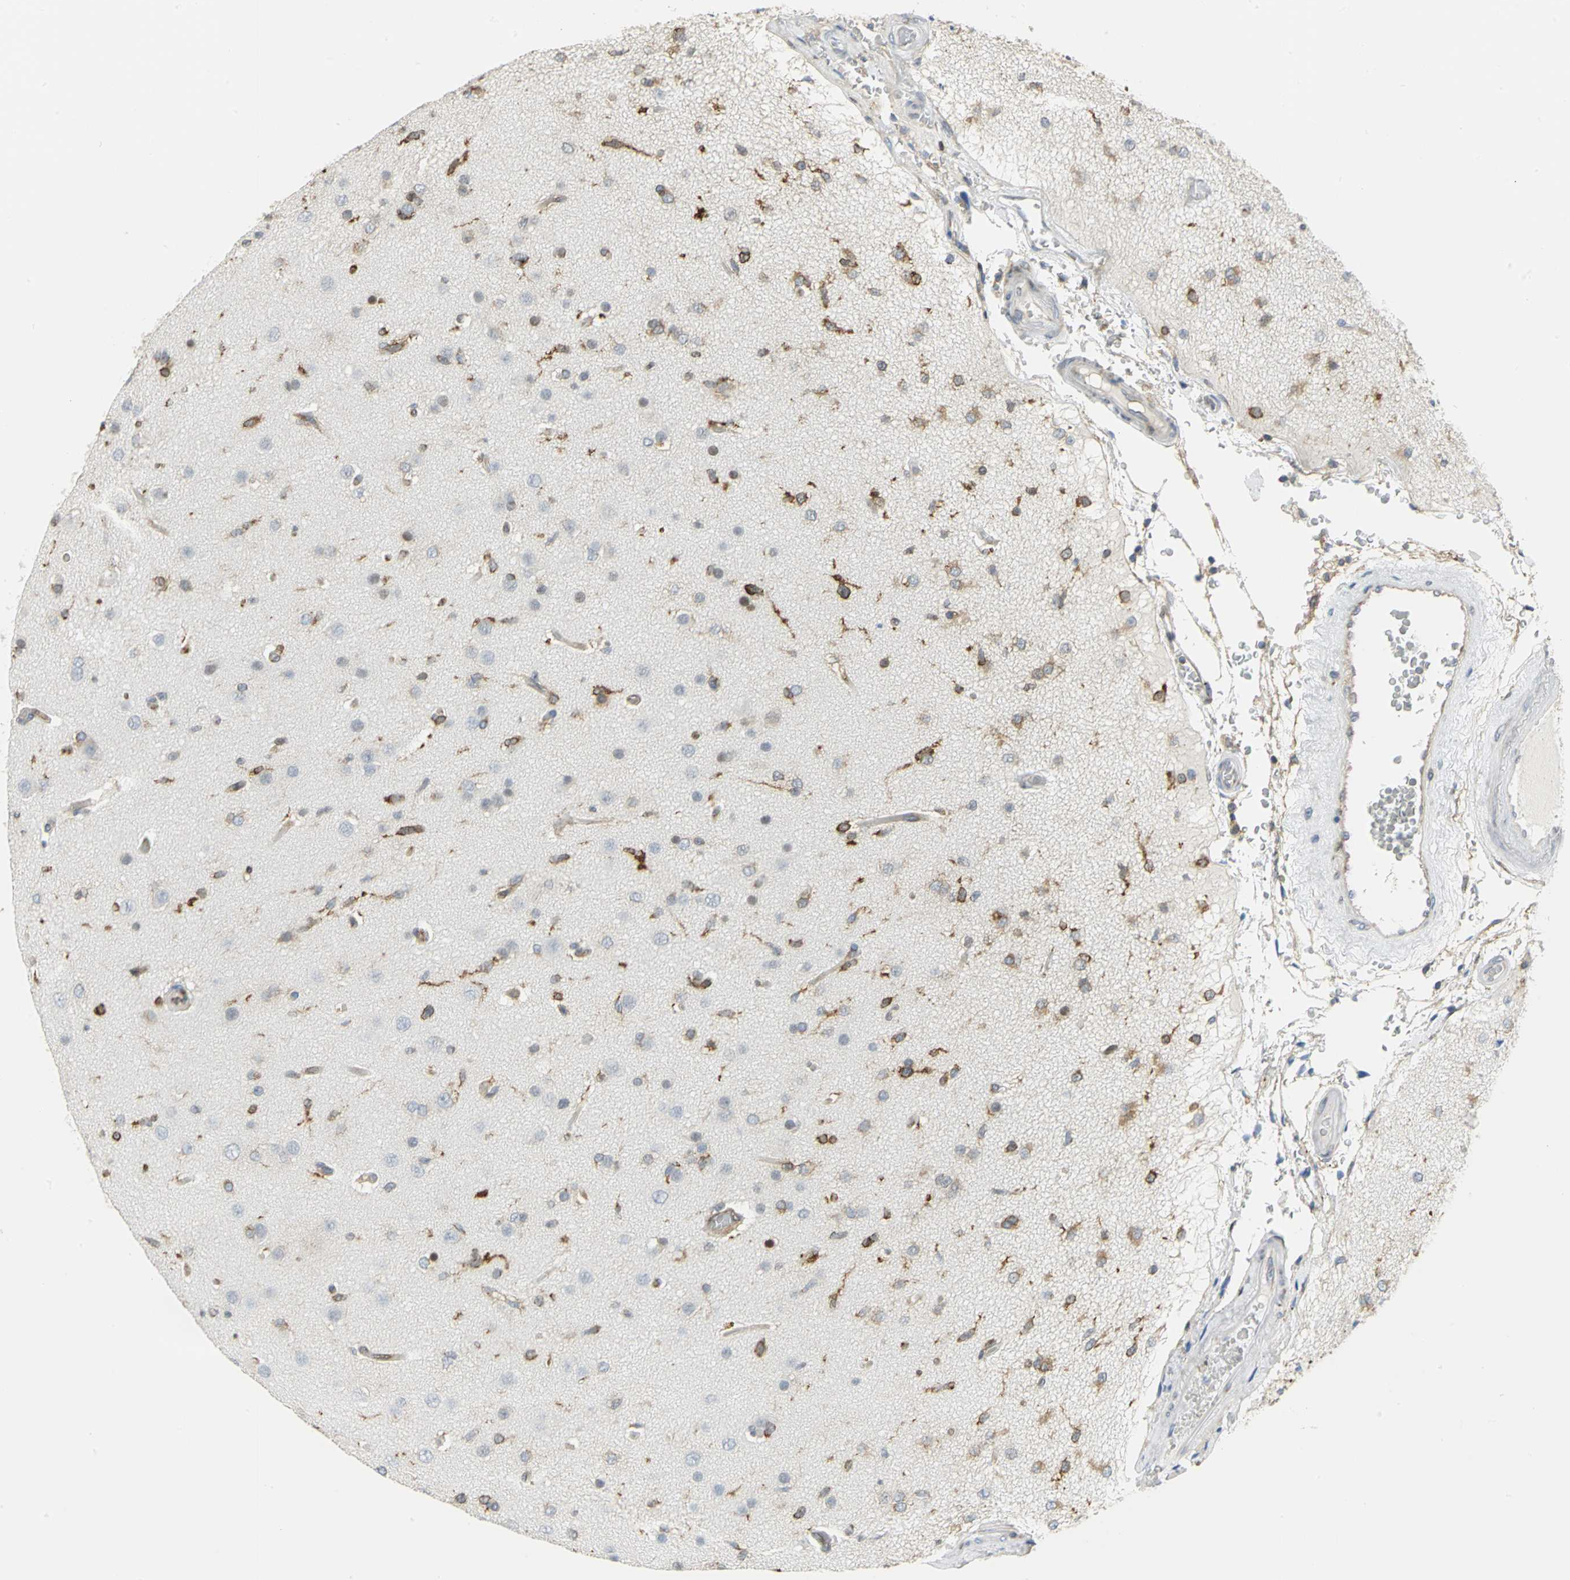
{"staining": {"intensity": "moderate", "quantity": "<25%", "location": "cytoplasmic/membranous"}, "tissue": "glioma", "cell_type": "Tumor cells", "image_type": "cancer", "snomed": [{"axis": "morphology", "description": "Glioma, malignant, High grade"}, {"axis": "topography", "description": "Brain"}], "caption": "Glioma stained for a protein (brown) shows moderate cytoplasmic/membranous positive positivity in about <25% of tumor cells.", "gene": "YBX1", "patient": {"sex": "male", "age": 33}}